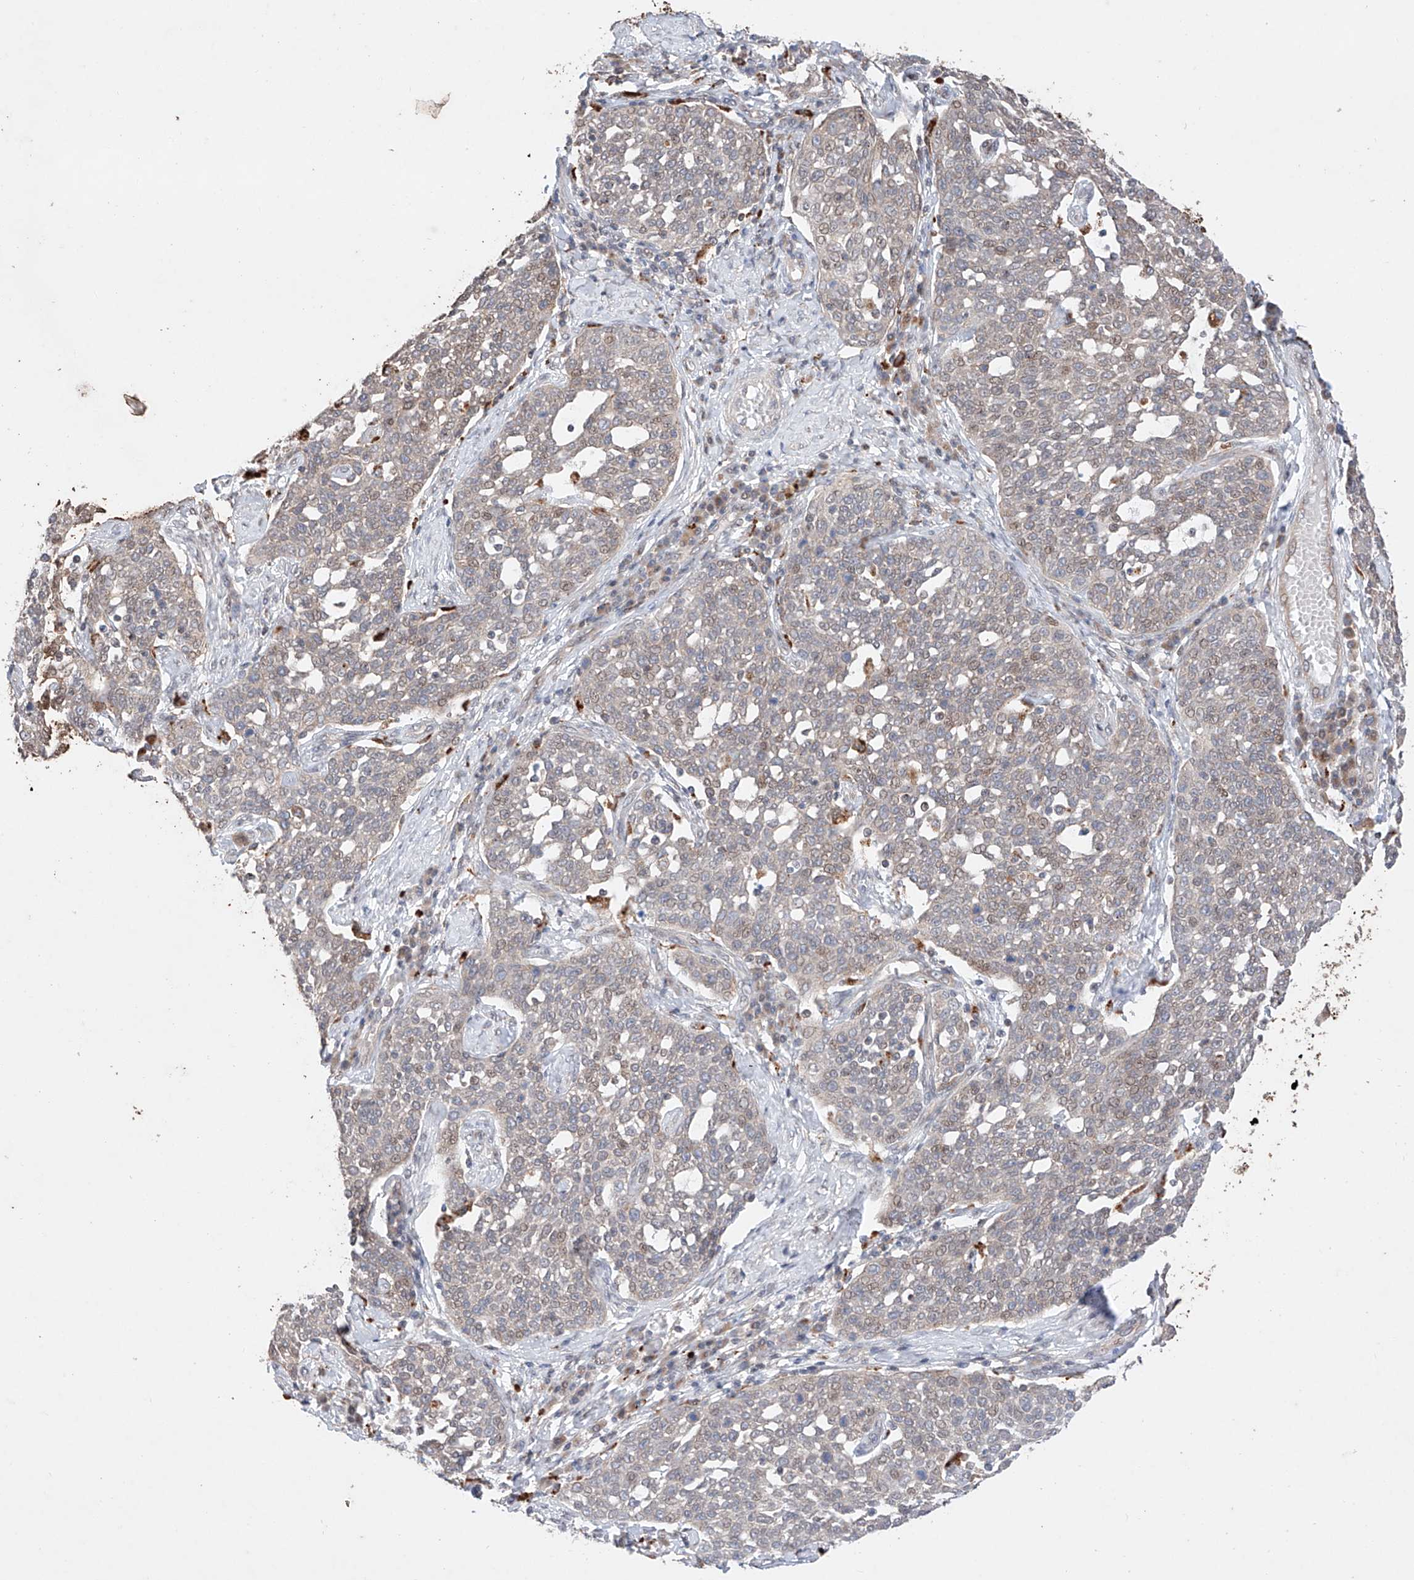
{"staining": {"intensity": "negative", "quantity": "none", "location": "none"}, "tissue": "cervical cancer", "cell_type": "Tumor cells", "image_type": "cancer", "snomed": [{"axis": "morphology", "description": "Squamous cell carcinoma, NOS"}, {"axis": "topography", "description": "Cervix"}], "caption": "This is an IHC photomicrograph of human squamous cell carcinoma (cervical). There is no expression in tumor cells.", "gene": "GCNT1", "patient": {"sex": "female", "age": 34}}